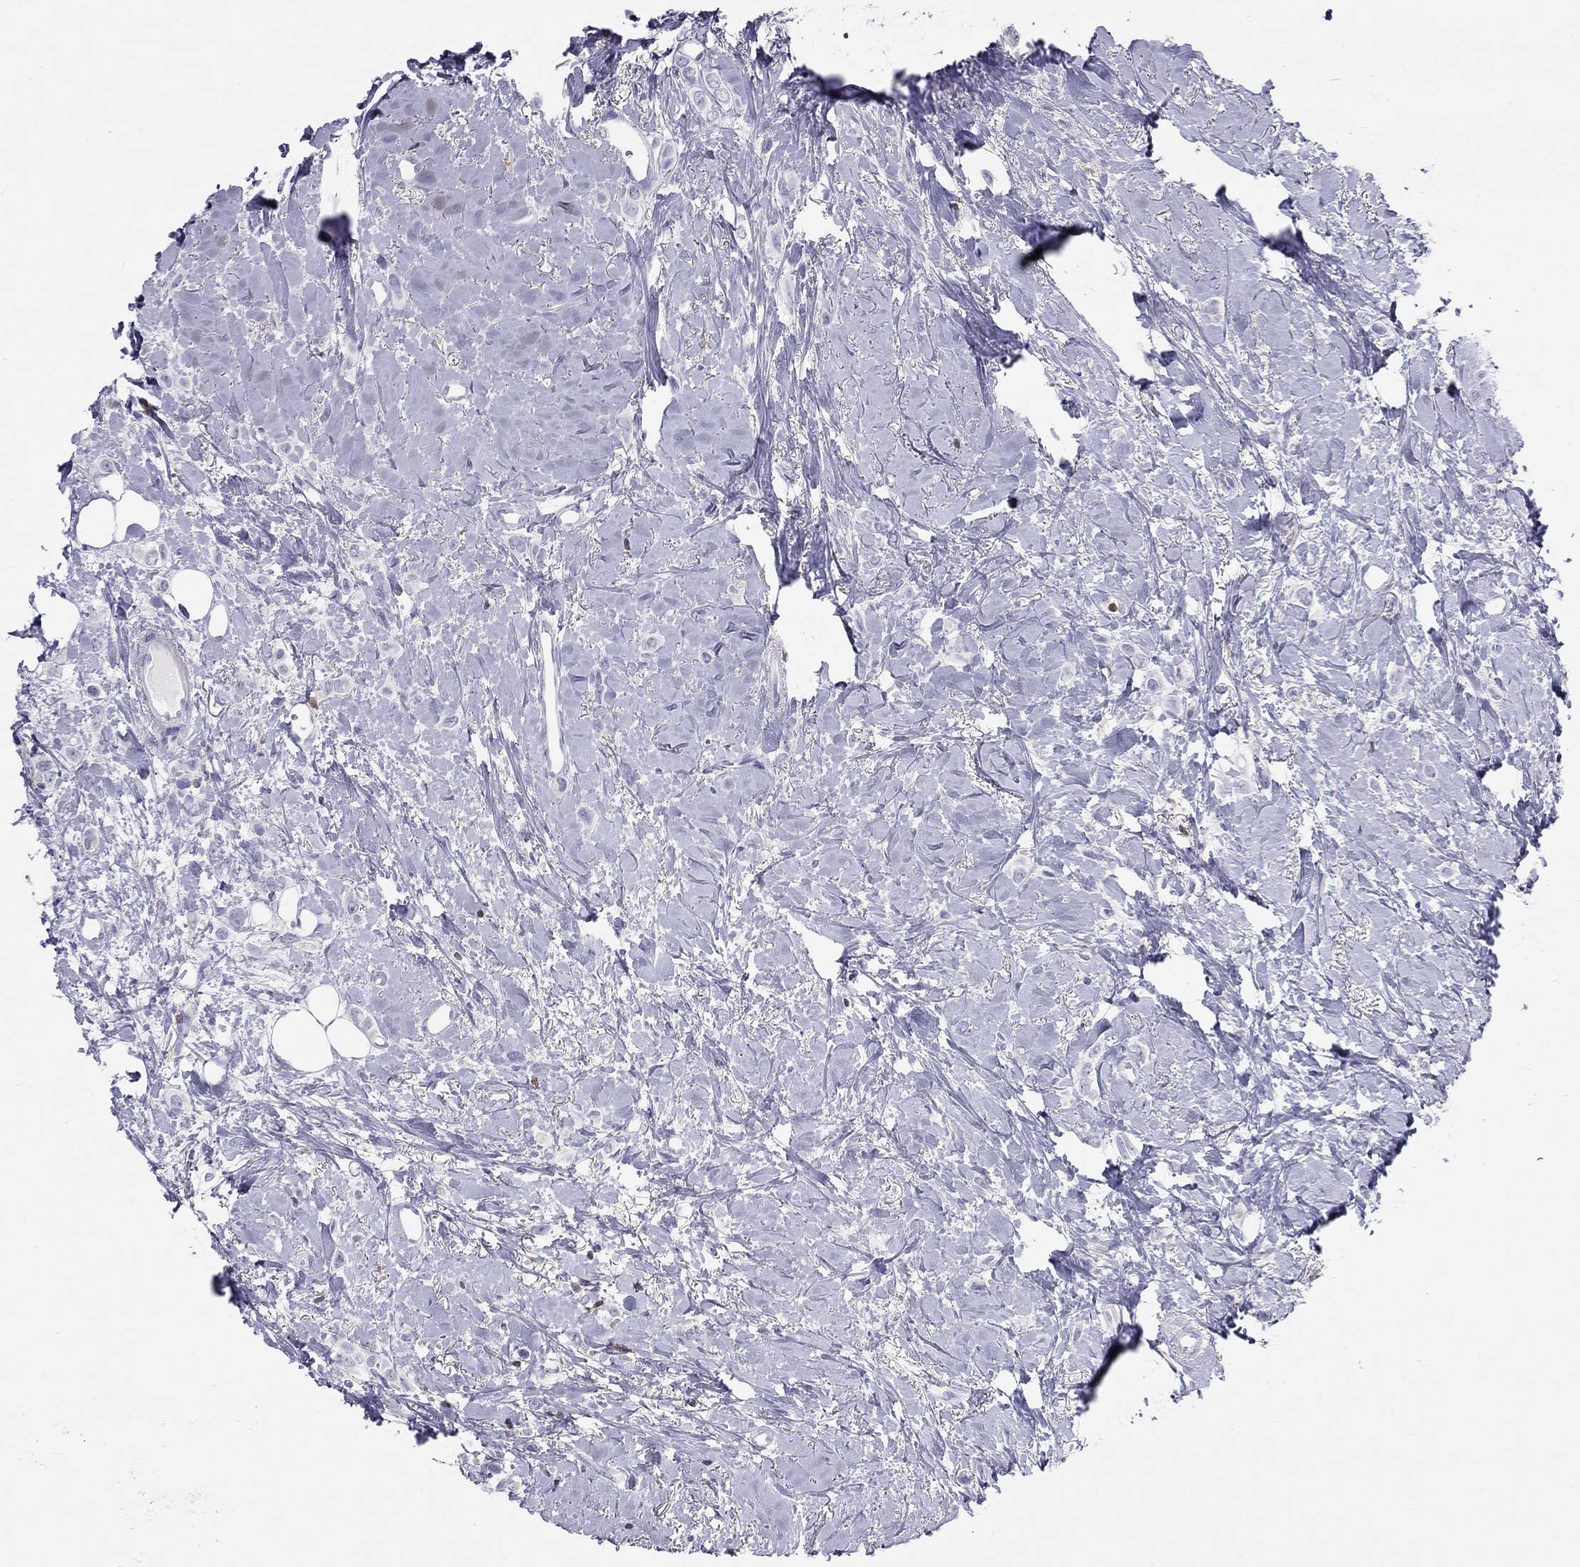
{"staining": {"intensity": "negative", "quantity": "none", "location": "none"}, "tissue": "breast cancer", "cell_type": "Tumor cells", "image_type": "cancer", "snomed": [{"axis": "morphology", "description": "Lobular carcinoma"}, {"axis": "topography", "description": "Breast"}], "caption": "DAB immunohistochemical staining of breast cancer (lobular carcinoma) reveals no significant positivity in tumor cells.", "gene": "SH2D2A", "patient": {"sex": "female", "age": 66}}